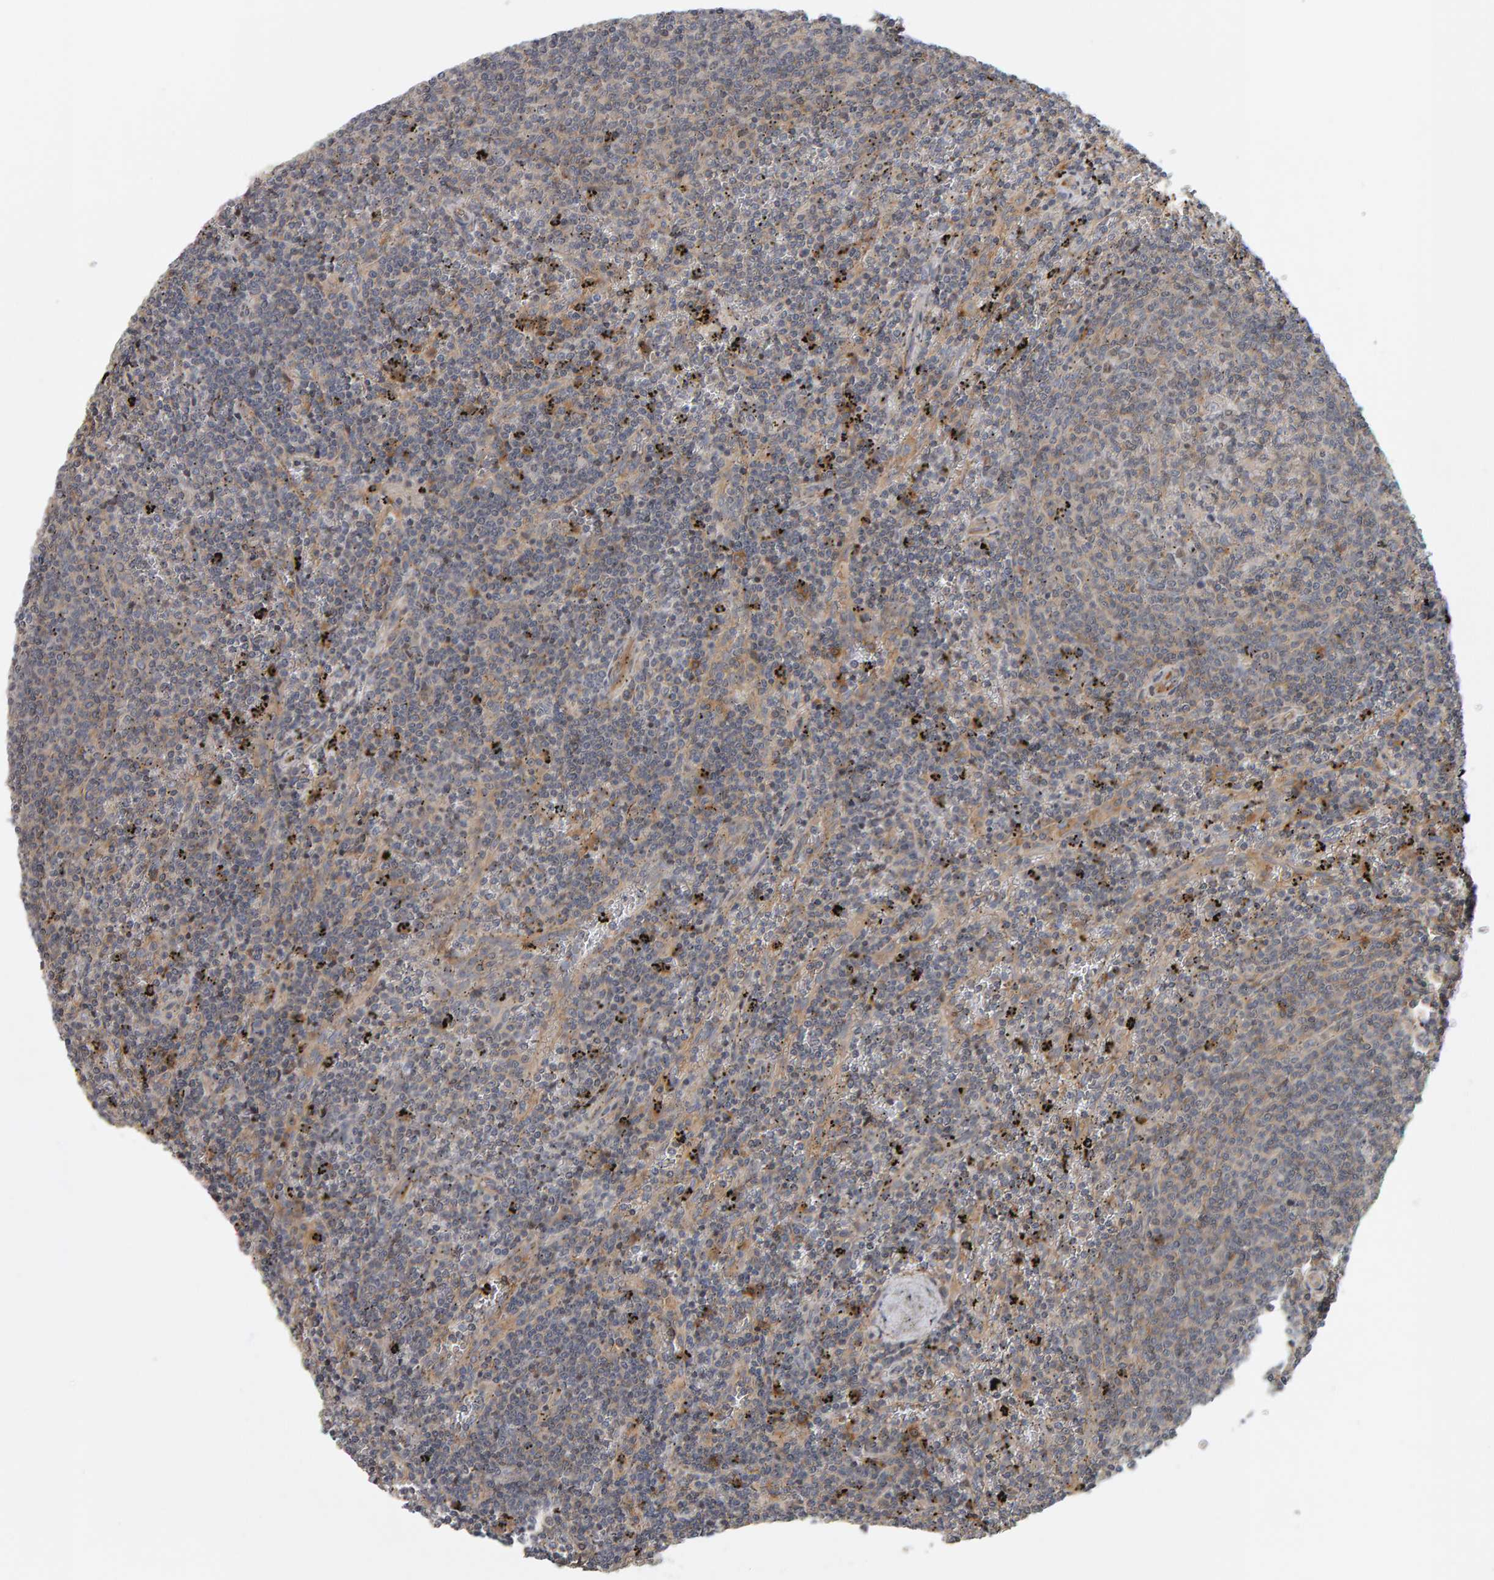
{"staining": {"intensity": "weak", "quantity": "25%-75%", "location": "cytoplasmic/membranous"}, "tissue": "lymphoma", "cell_type": "Tumor cells", "image_type": "cancer", "snomed": [{"axis": "morphology", "description": "Malignant lymphoma, non-Hodgkin's type, Low grade"}, {"axis": "topography", "description": "Spleen"}], "caption": "Weak cytoplasmic/membranous staining is seen in approximately 25%-75% of tumor cells in lymphoma.", "gene": "C9orf72", "patient": {"sex": "female", "age": 50}}